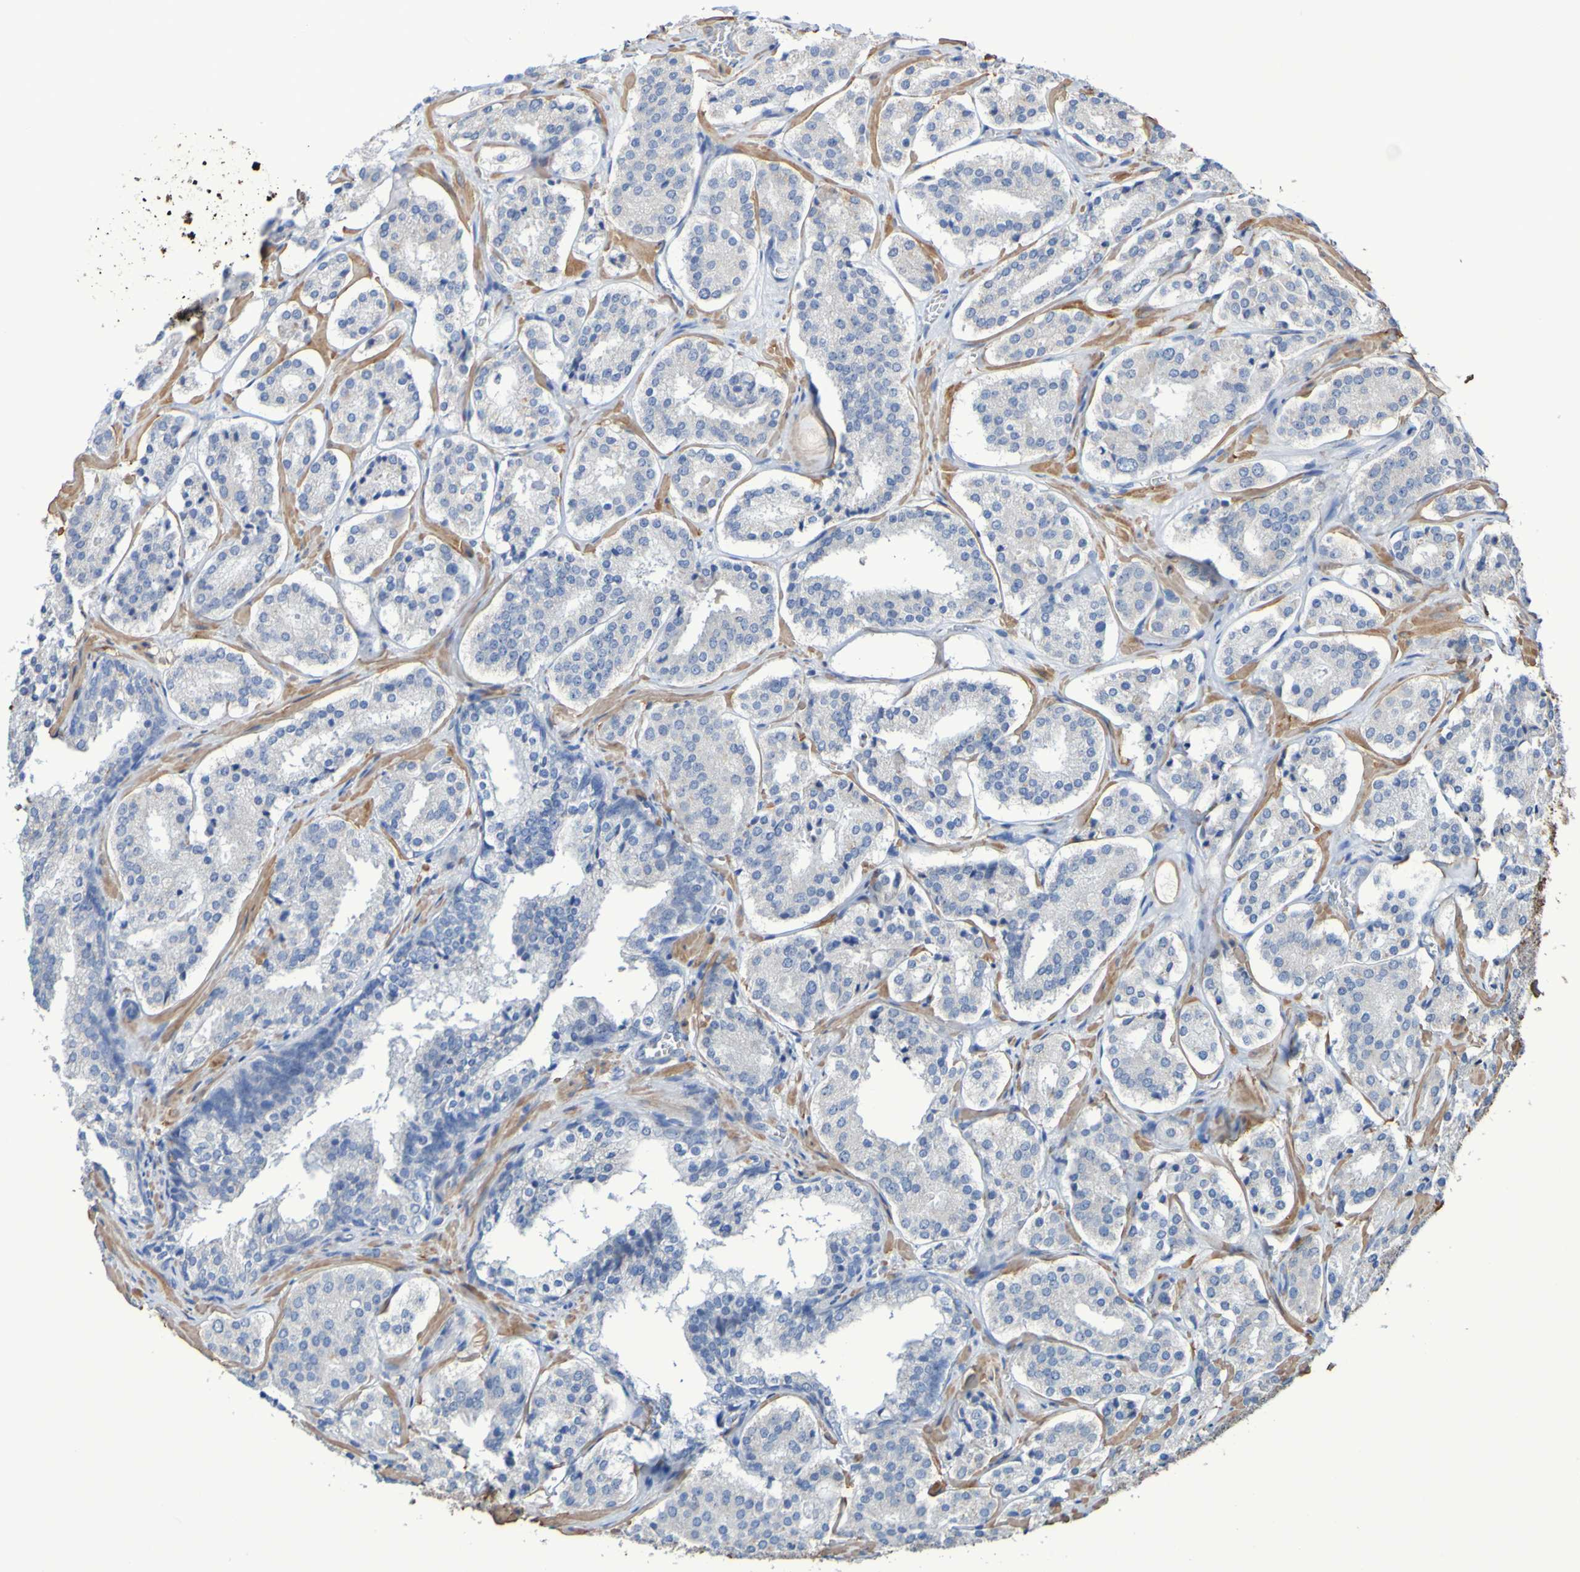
{"staining": {"intensity": "negative", "quantity": "none", "location": "none"}, "tissue": "prostate cancer", "cell_type": "Tumor cells", "image_type": "cancer", "snomed": [{"axis": "morphology", "description": "Adenocarcinoma, High grade"}, {"axis": "topography", "description": "Prostate"}], "caption": "DAB (3,3'-diaminobenzidine) immunohistochemical staining of human prostate cancer (adenocarcinoma (high-grade)) shows no significant positivity in tumor cells. (DAB (3,3'-diaminobenzidine) immunohistochemistry (IHC) visualized using brightfield microscopy, high magnification).", "gene": "SRPRB", "patient": {"sex": "male", "age": 60}}